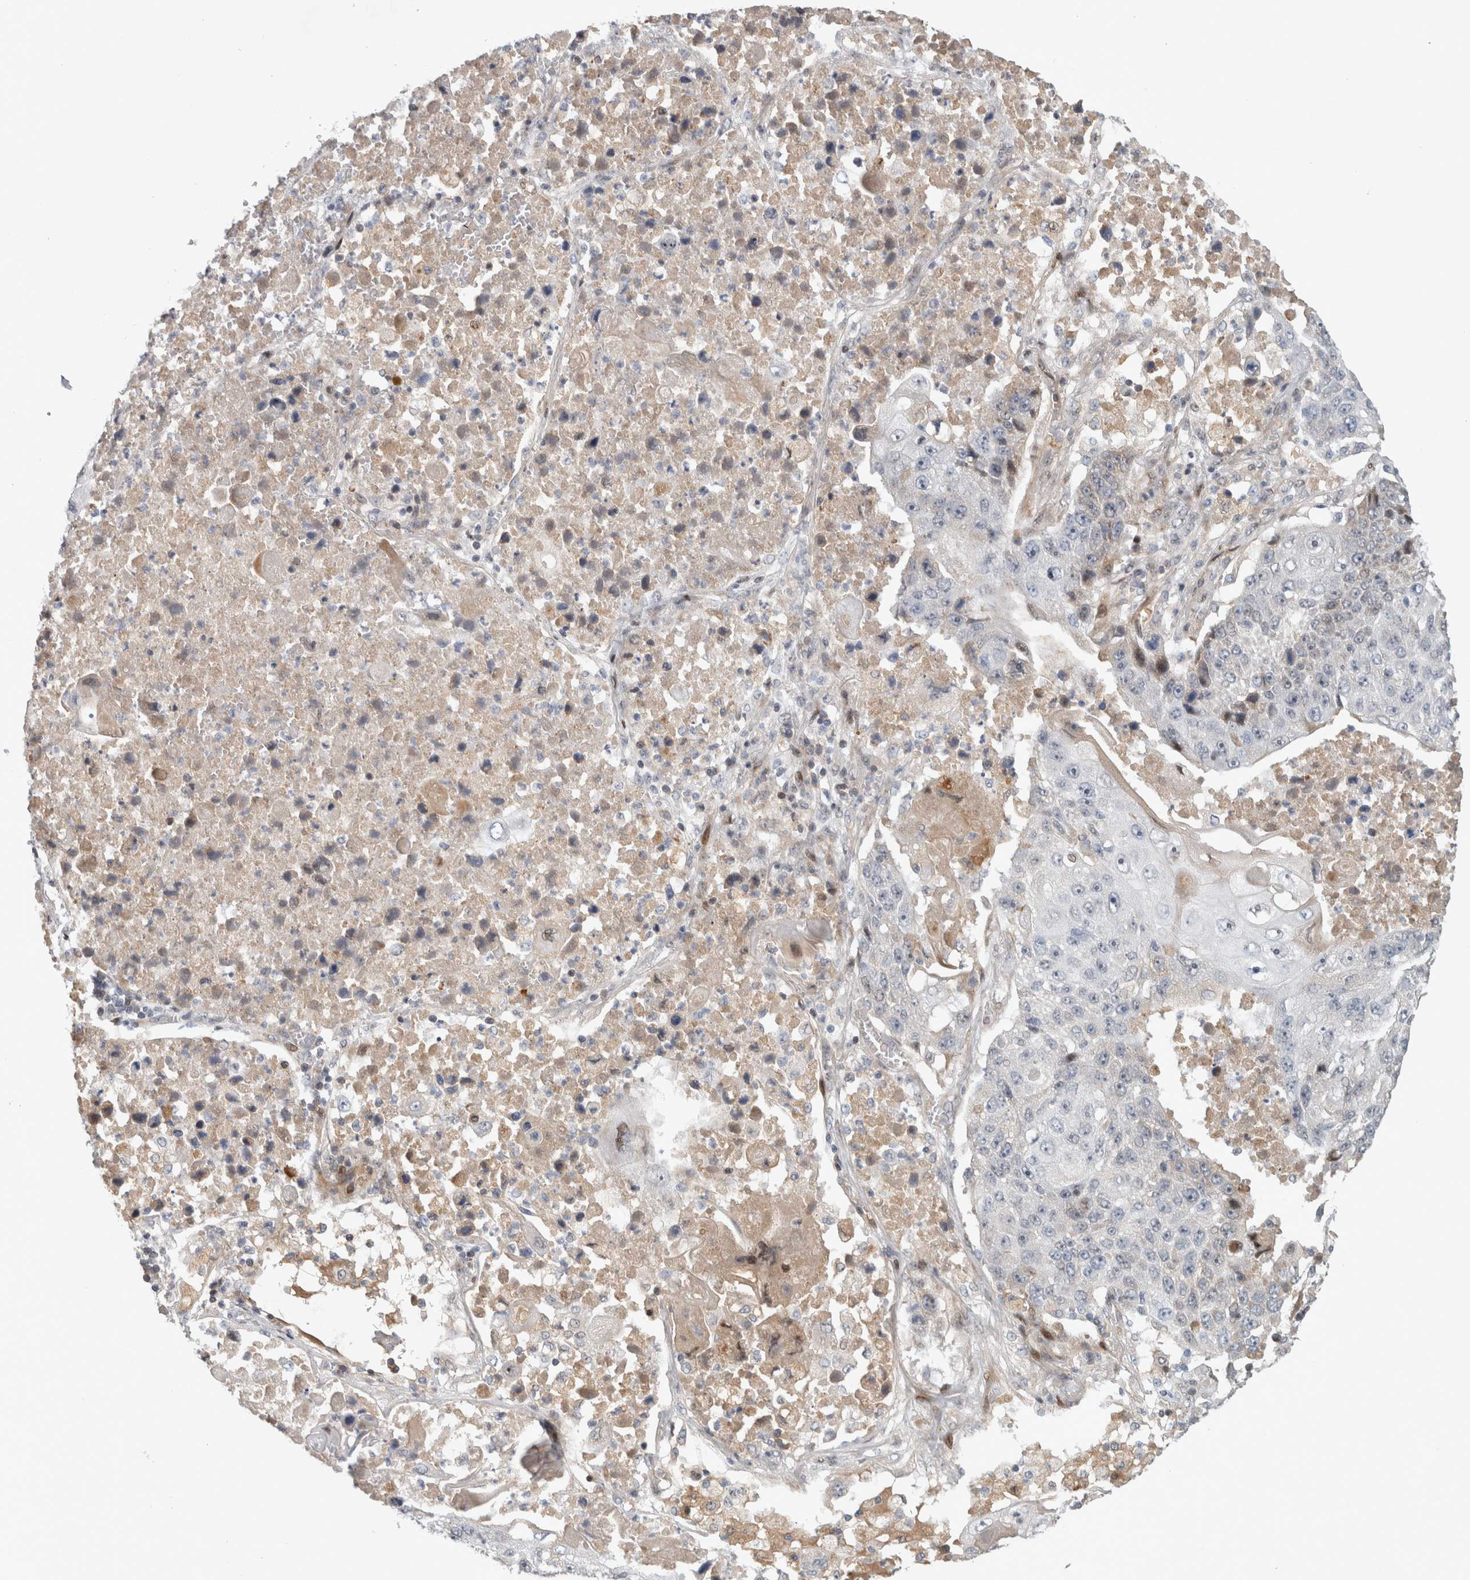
{"staining": {"intensity": "weak", "quantity": "<25%", "location": "cytoplasmic/membranous,nuclear"}, "tissue": "lung cancer", "cell_type": "Tumor cells", "image_type": "cancer", "snomed": [{"axis": "morphology", "description": "Squamous cell carcinoma, NOS"}, {"axis": "topography", "description": "Lung"}], "caption": "Image shows no significant protein staining in tumor cells of lung cancer.", "gene": "RBM48", "patient": {"sex": "male", "age": 61}}